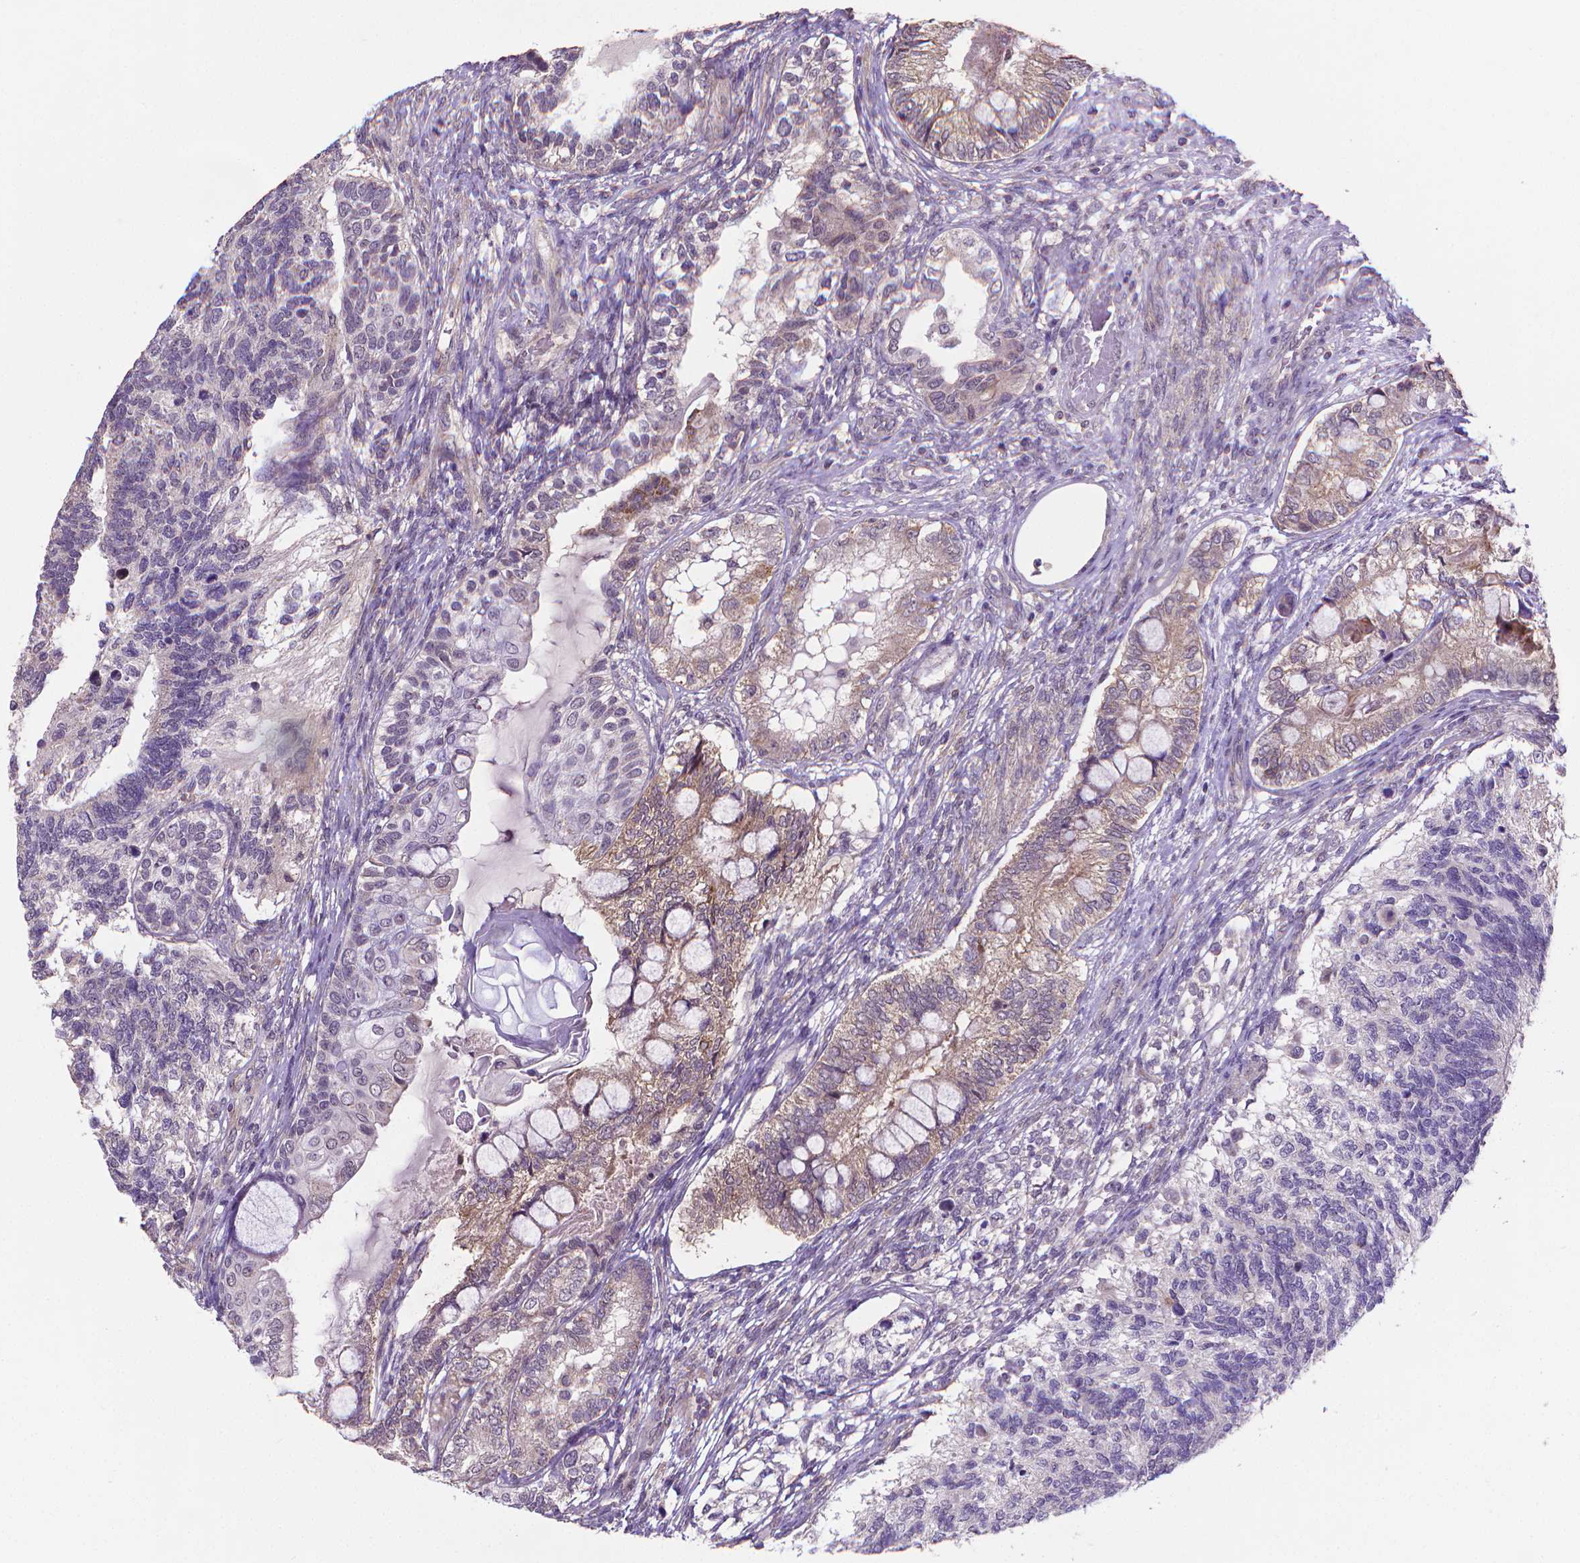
{"staining": {"intensity": "moderate", "quantity": "<25%", "location": "cytoplasmic/membranous"}, "tissue": "testis cancer", "cell_type": "Tumor cells", "image_type": "cancer", "snomed": [{"axis": "morphology", "description": "Seminoma, NOS"}, {"axis": "morphology", "description": "Carcinoma, Embryonal, NOS"}, {"axis": "topography", "description": "Testis"}], "caption": "The photomicrograph demonstrates immunohistochemical staining of testis cancer (seminoma). There is moderate cytoplasmic/membranous expression is appreciated in approximately <25% of tumor cells.", "gene": "GPR63", "patient": {"sex": "male", "age": 41}}